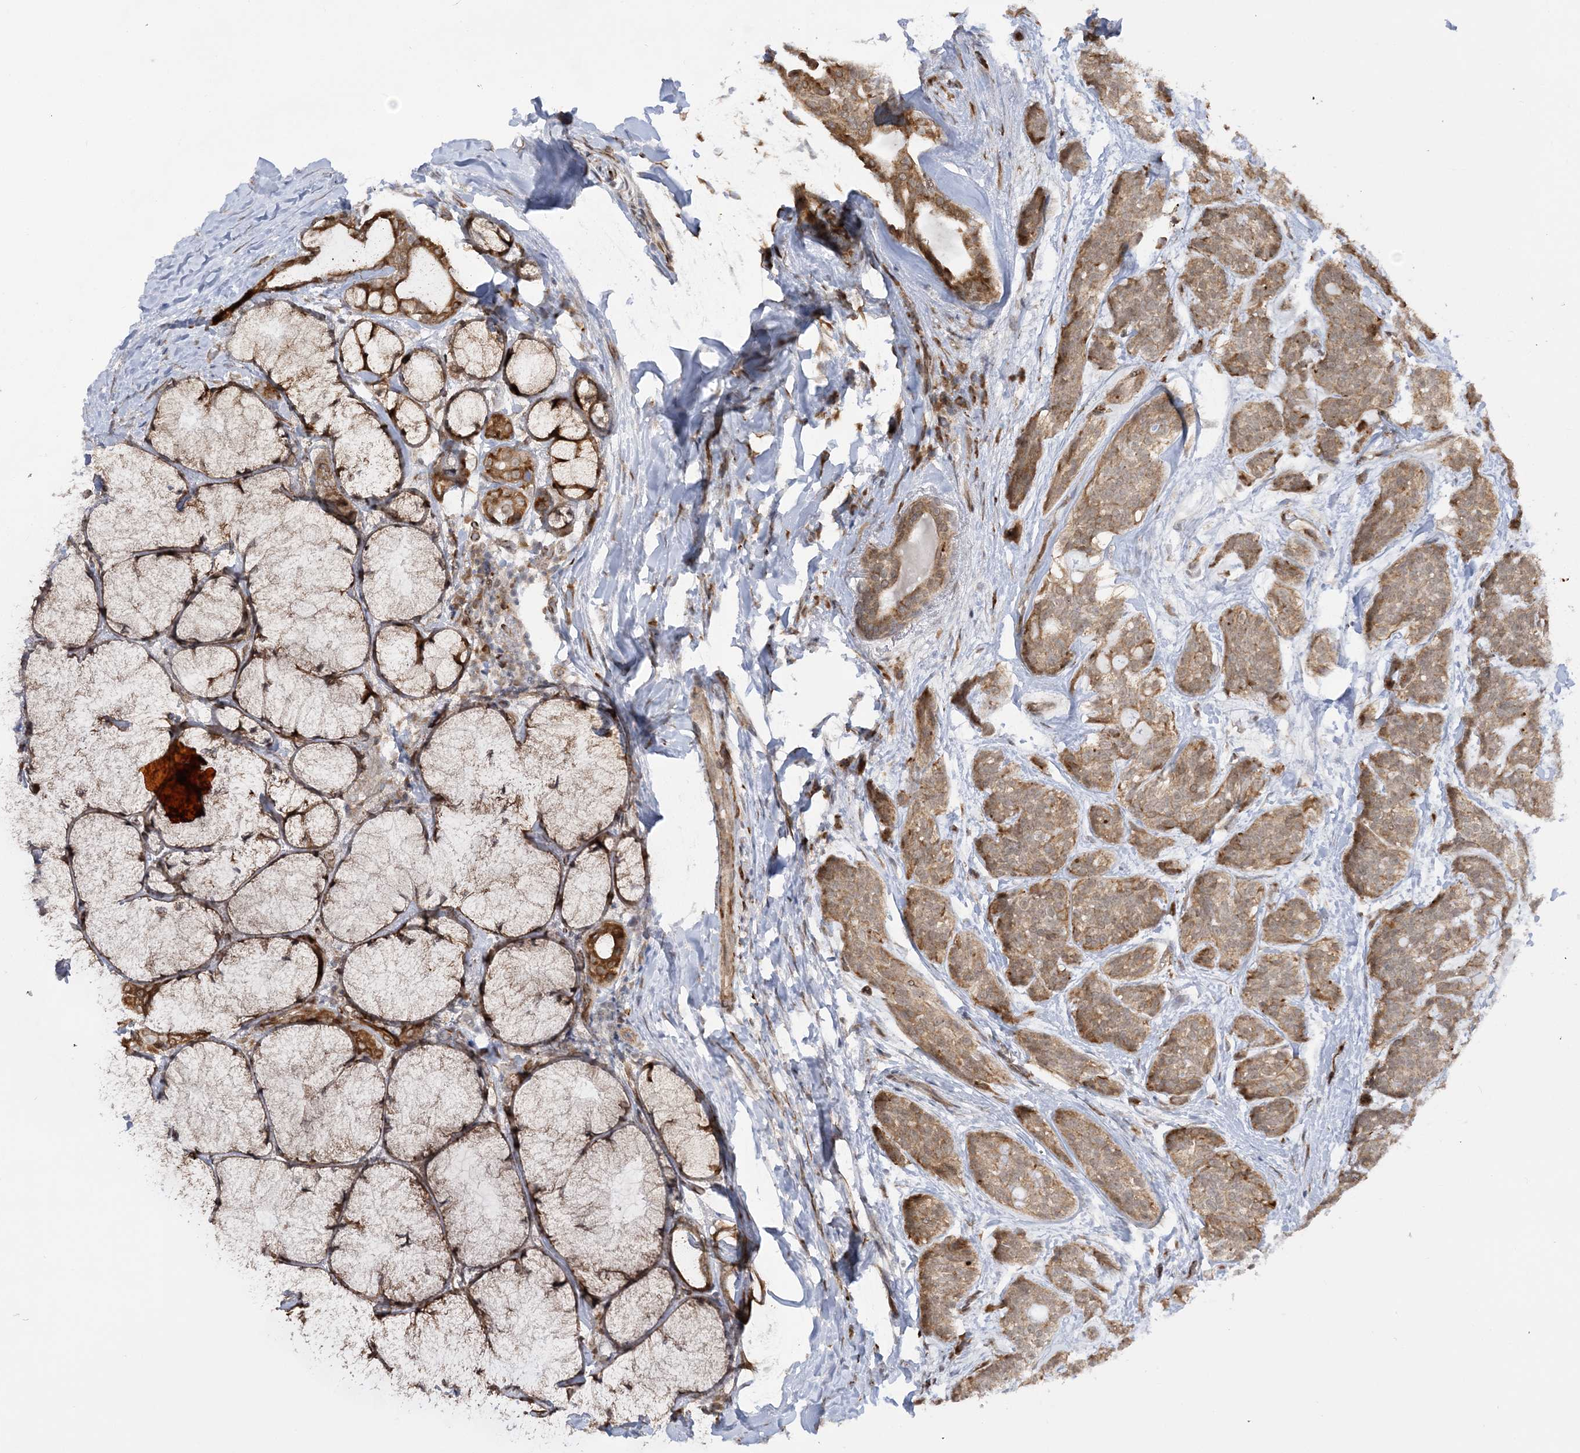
{"staining": {"intensity": "moderate", "quantity": ">75%", "location": "cytoplasmic/membranous"}, "tissue": "head and neck cancer", "cell_type": "Tumor cells", "image_type": "cancer", "snomed": [{"axis": "morphology", "description": "Adenocarcinoma, NOS"}, {"axis": "topography", "description": "Head-Neck"}], "caption": "A medium amount of moderate cytoplasmic/membranous positivity is present in about >75% of tumor cells in adenocarcinoma (head and neck) tissue. The protein is shown in brown color, while the nuclei are stained blue.", "gene": "MRPL47", "patient": {"sex": "male", "age": 66}}